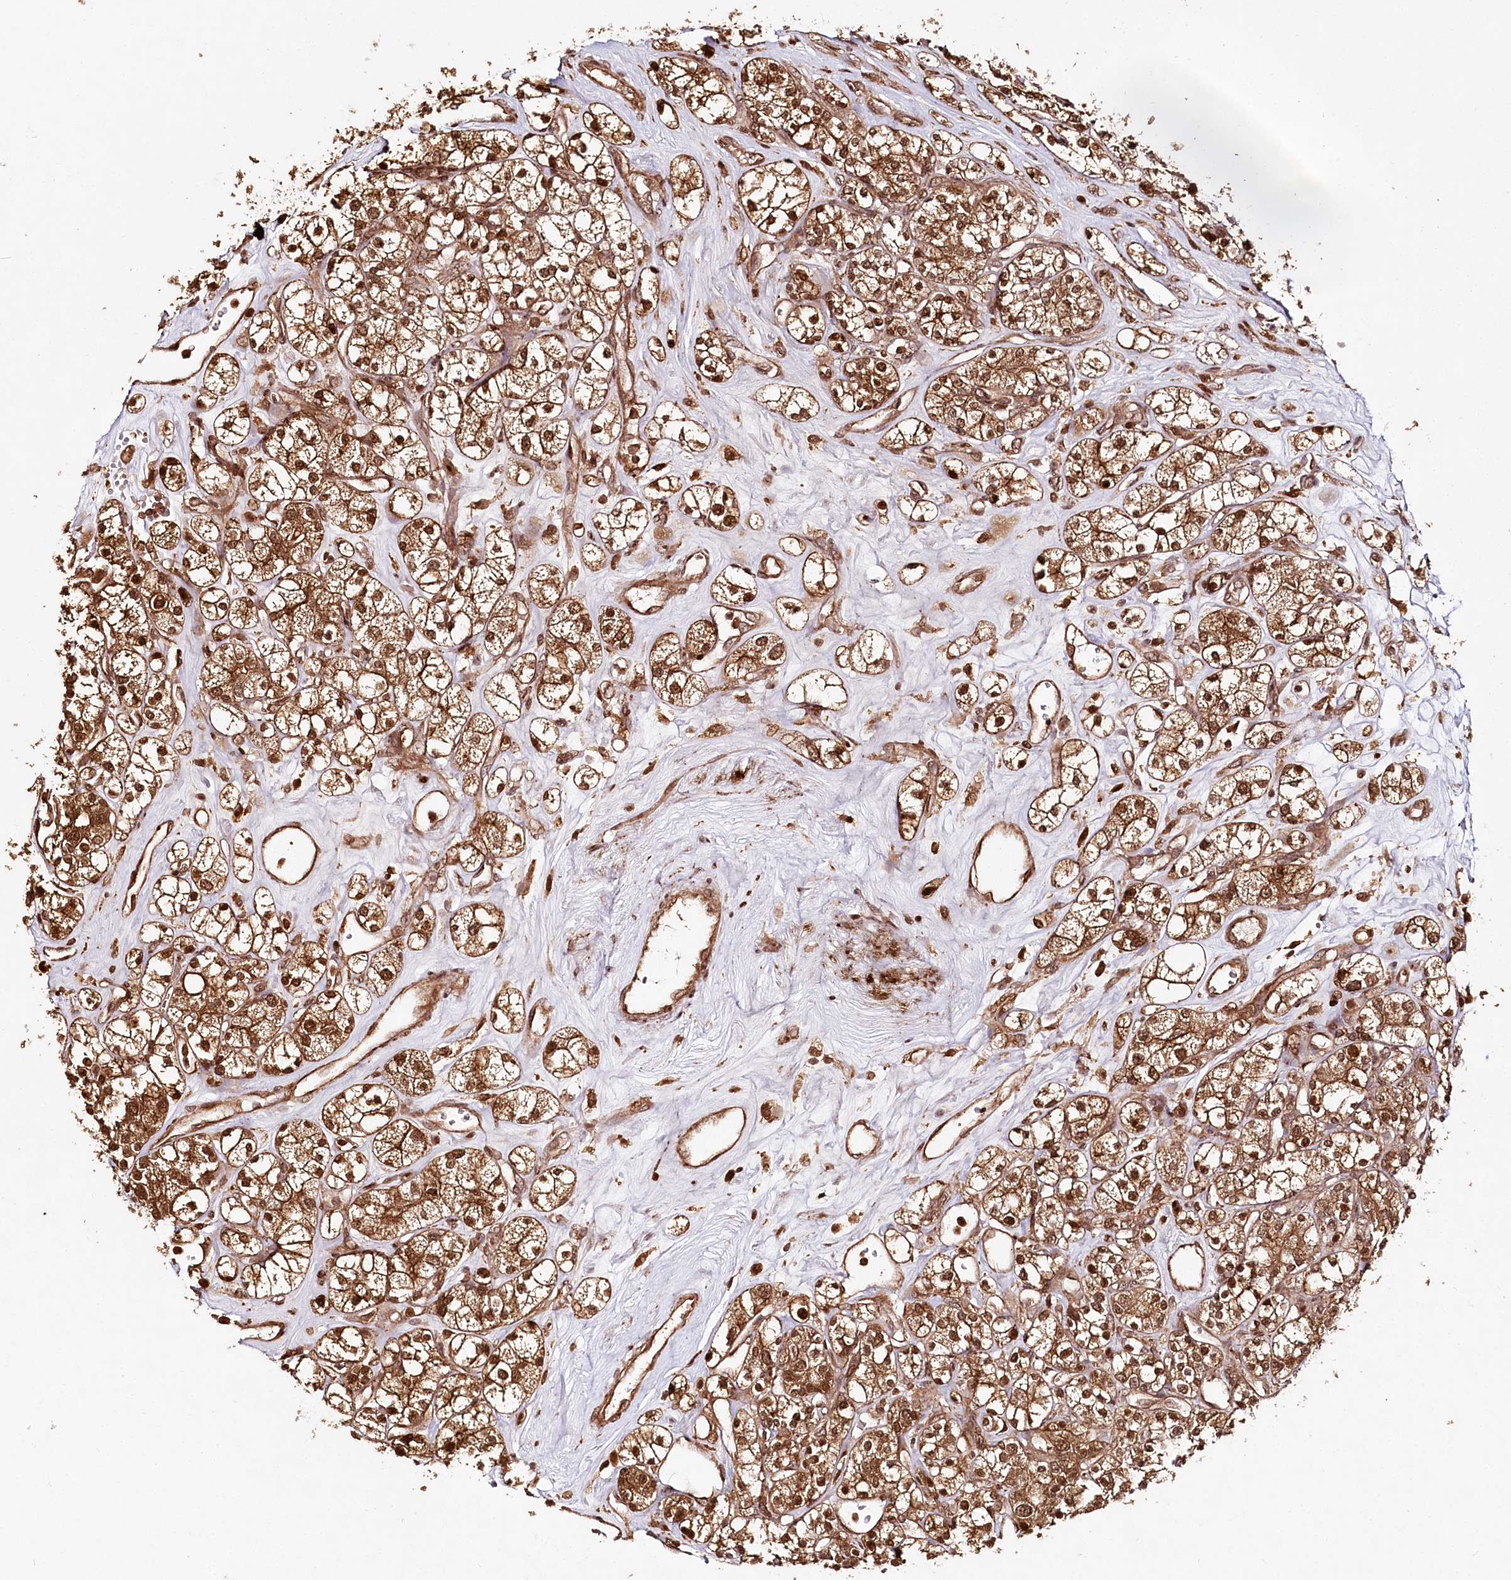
{"staining": {"intensity": "strong", "quantity": ">75%", "location": "cytoplasmic/membranous,nuclear"}, "tissue": "renal cancer", "cell_type": "Tumor cells", "image_type": "cancer", "snomed": [{"axis": "morphology", "description": "Adenocarcinoma, NOS"}, {"axis": "topography", "description": "Kidney"}], "caption": "Immunohistochemical staining of renal cancer (adenocarcinoma) demonstrates high levels of strong cytoplasmic/membranous and nuclear staining in approximately >75% of tumor cells.", "gene": "ULK2", "patient": {"sex": "male", "age": 77}}